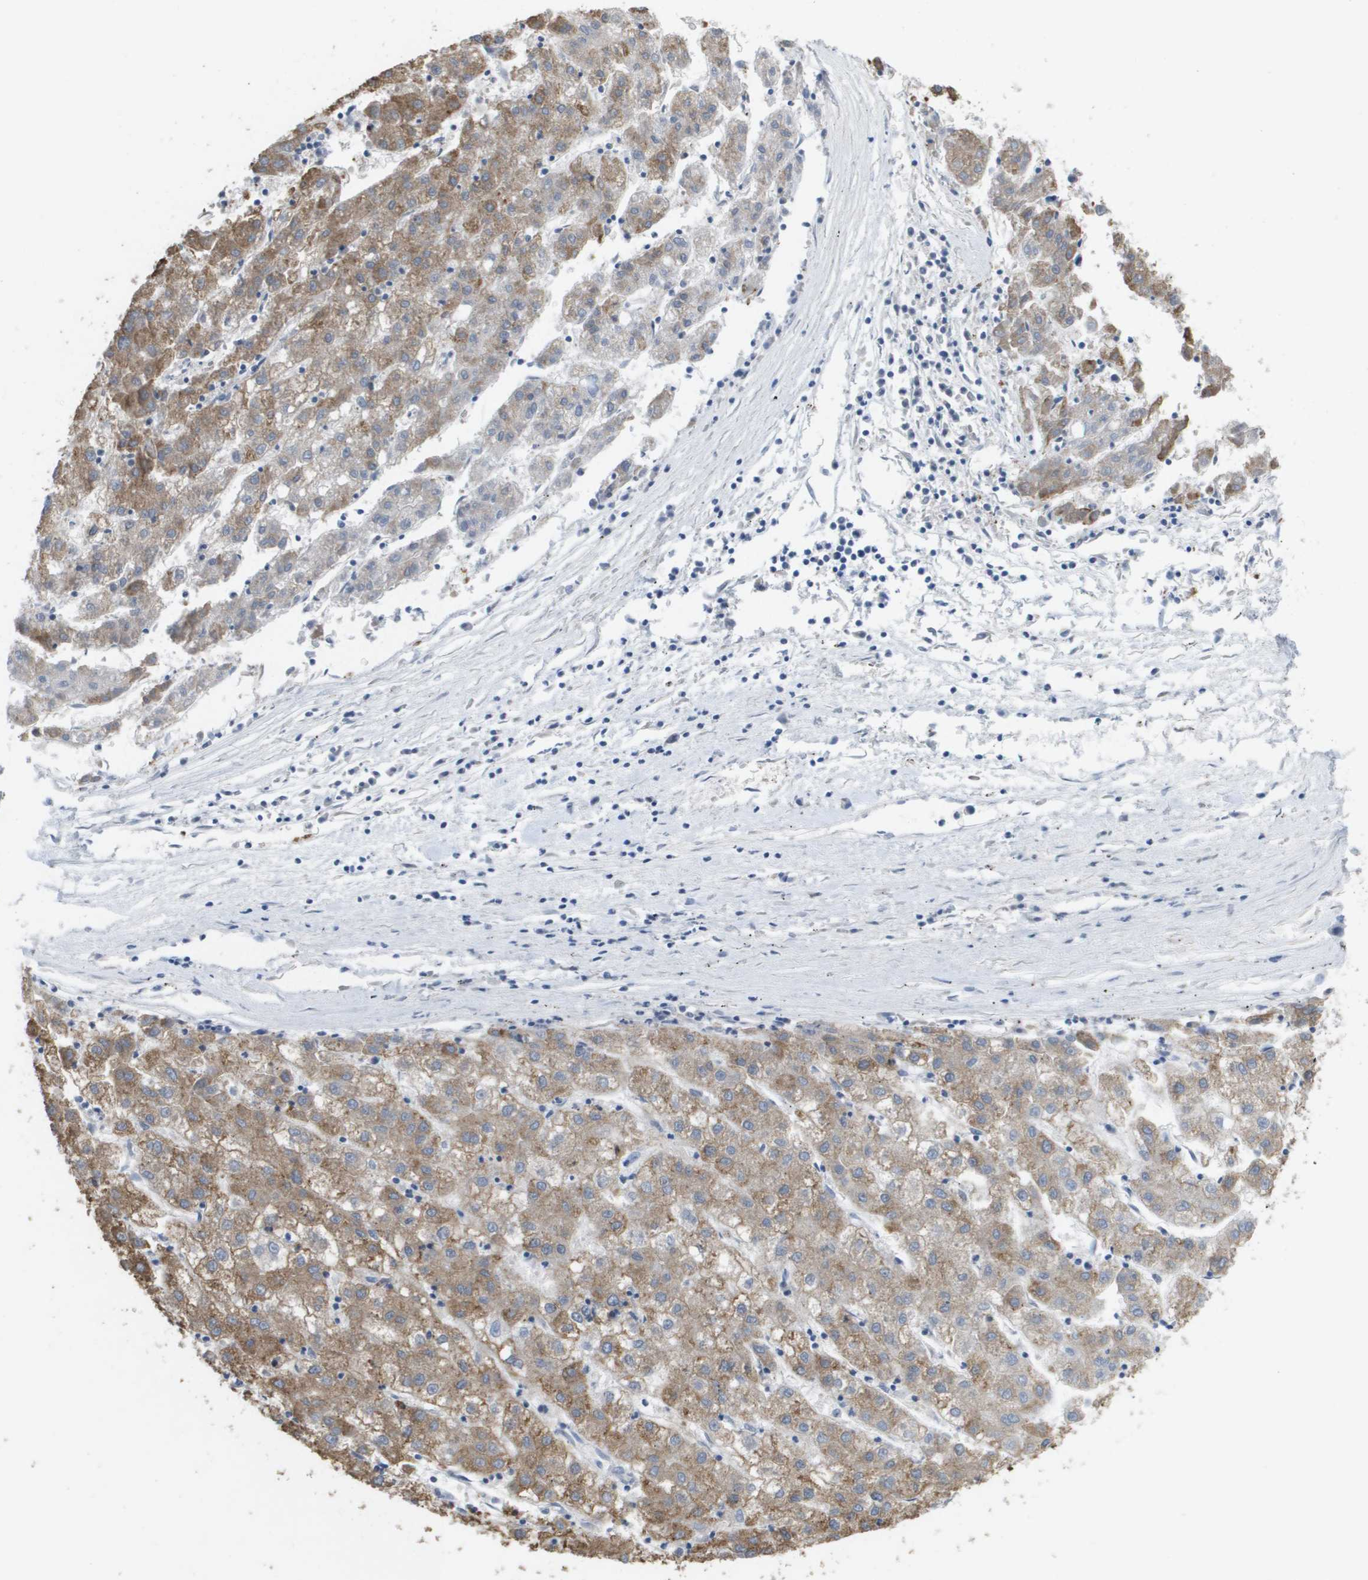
{"staining": {"intensity": "moderate", "quantity": ">75%", "location": "cytoplasmic/membranous"}, "tissue": "liver cancer", "cell_type": "Tumor cells", "image_type": "cancer", "snomed": [{"axis": "morphology", "description": "Carcinoma, Hepatocellular, NOS"}, {"axis": "topography", "description": "Liver"}], "caption": "The photomicrograph demonstrates immunohistochemical staining of liver cancer. There is moderate cytoplasmic/membranous positivity is identified in approximately >75% of tumor cells.", "gene": "MARCHF8", "patient": {"sex": "male", "age": 72}}